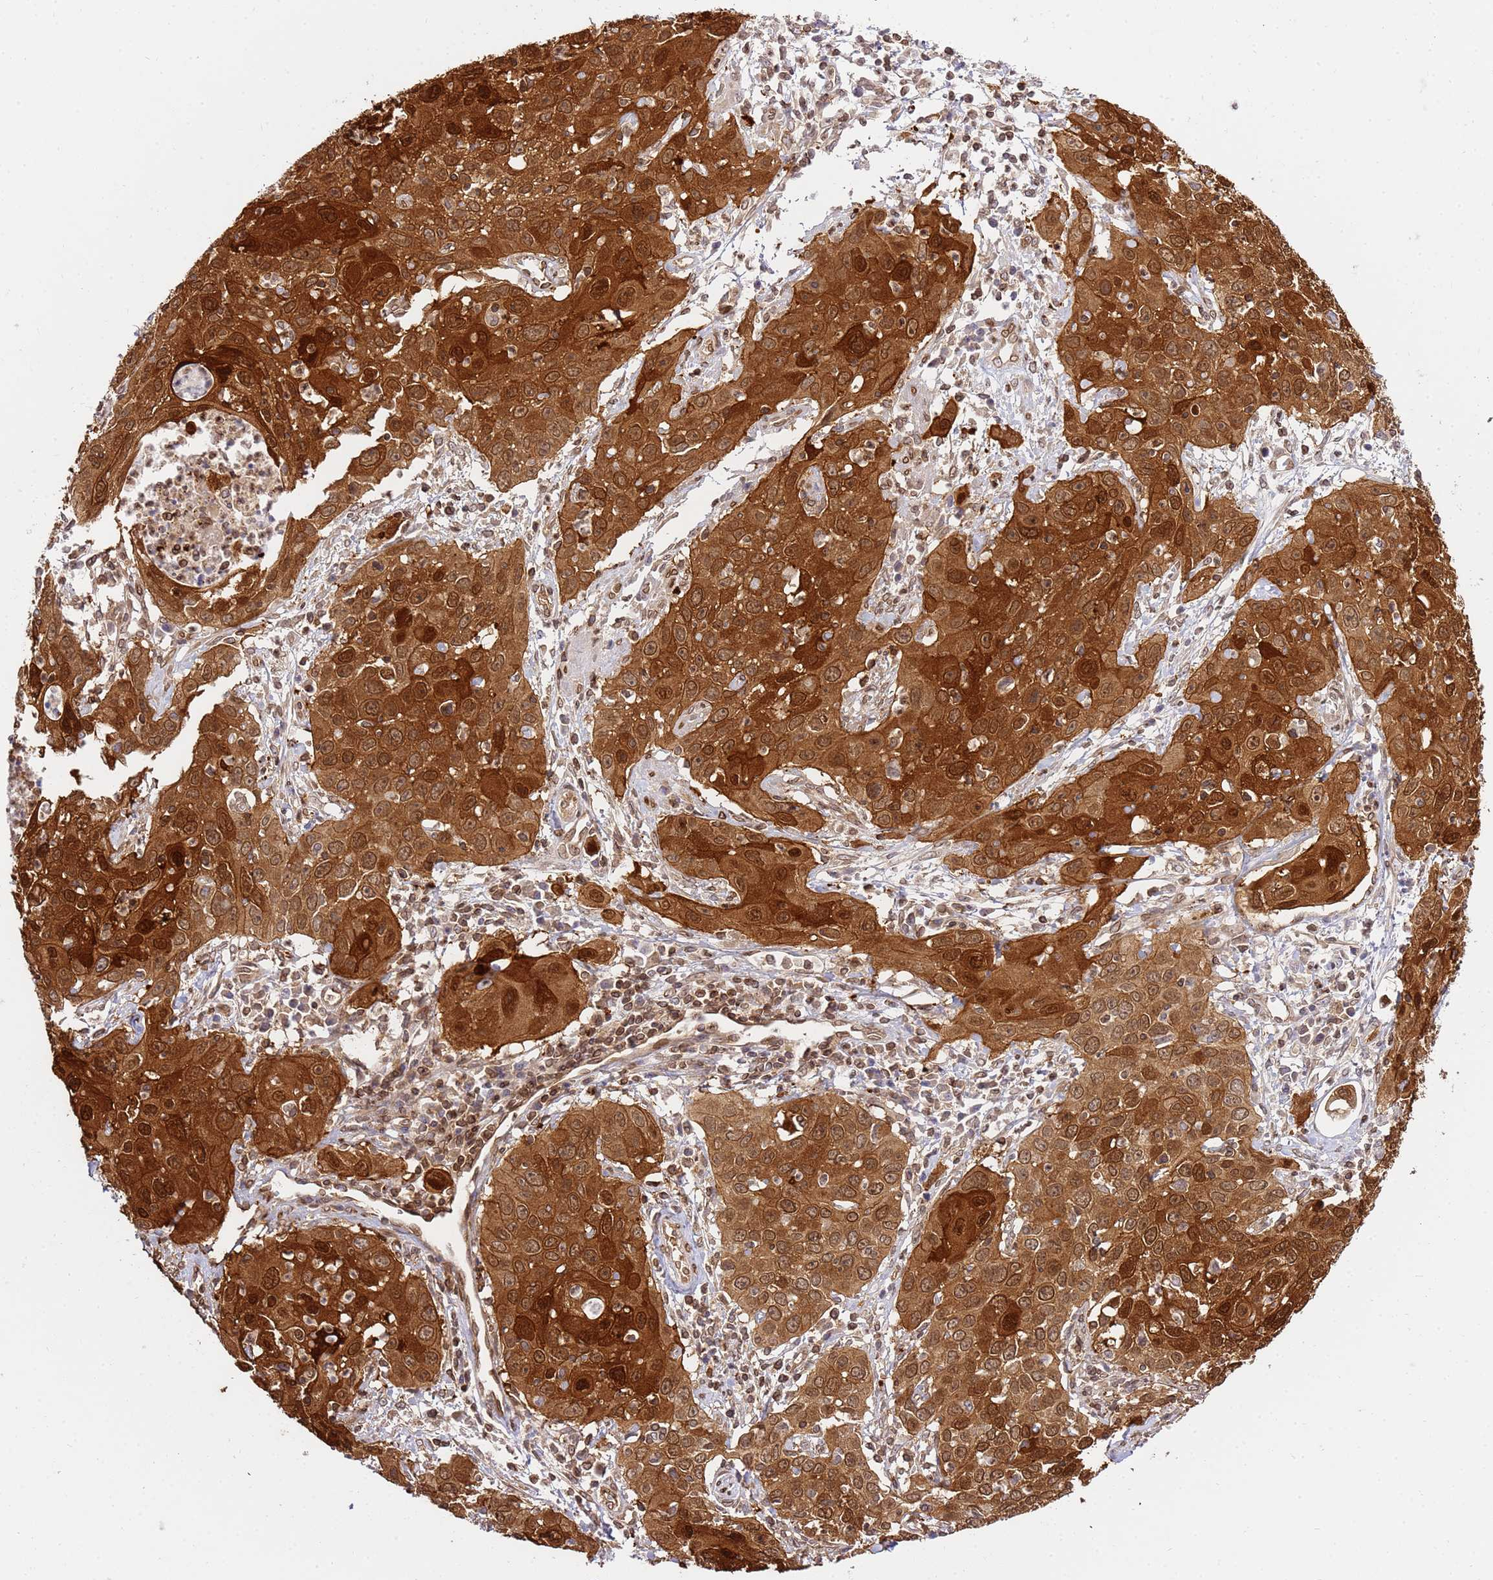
{"staining": {"intensity": "strong", "quantity": ">75%", "location": "cytoplasmic/membranous,nuclear"}, "tissue": "cervical cancer", "cell_type": "Tumor cells", "image_type": "cancer", "snomed": [{"axis": "morphology", "description": "Squamous cell carcinoma, NOS"}, {"axis": "topography", "description": "Cervix"}], "caption": "Cervical squamous cell carcinoma tissue displays strong cytoplasmic/membranous and nuclear expression in about >75% of tumor cells, visualized by immunohistochemistry. The staining was performed using DAB (3,3'-diaminobenzidine), with brown indicating positive protein expression. Nuclei are stained blue with hematoxylin.", "gene": "TRIM37", "patient": {"sex": "female", "age": 36}}